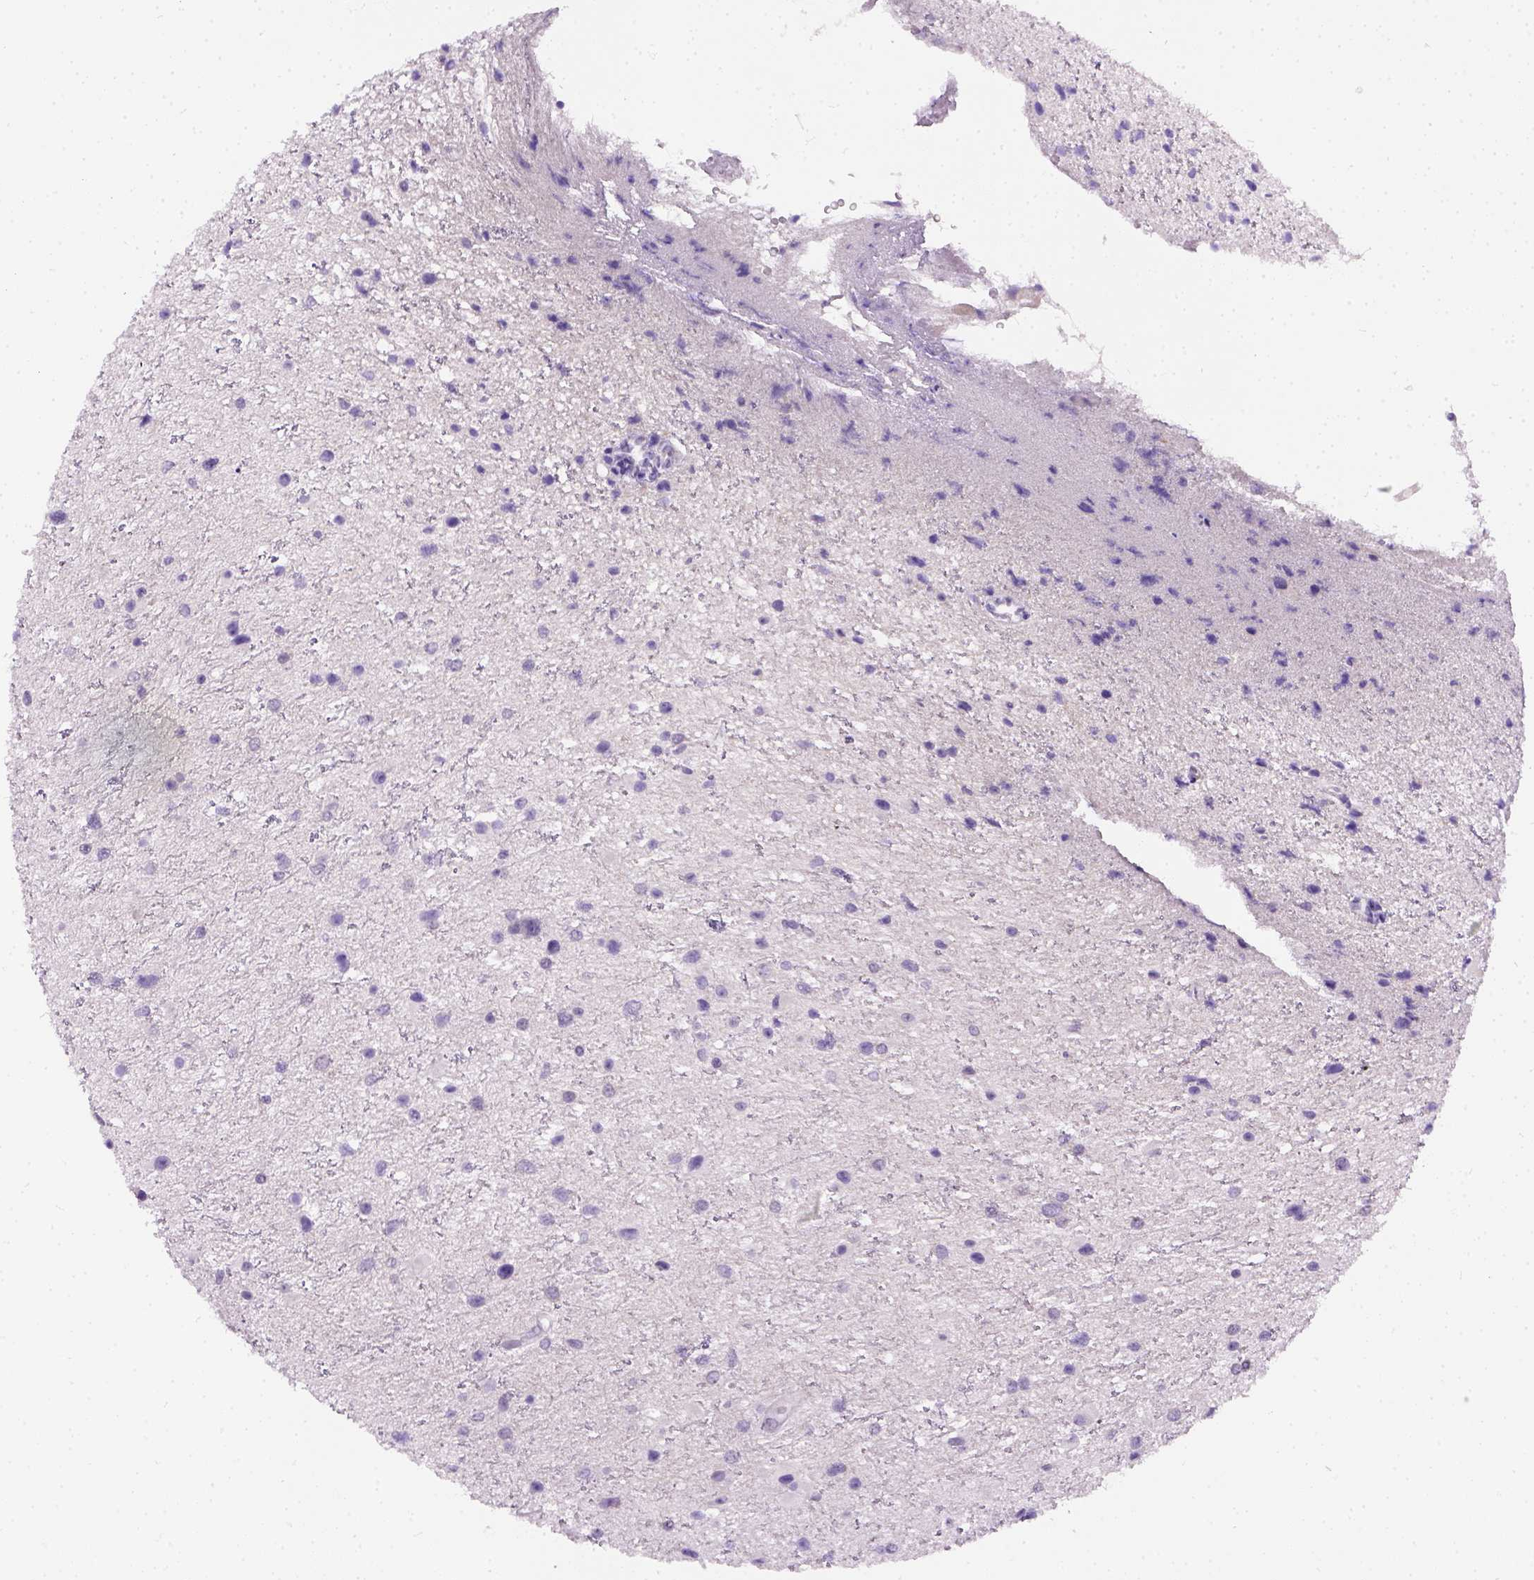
{"staining": {"intensity": "negative", "quantity": "none", "location": "none"}, "tissue": "glioma", "cell_type": "Tumor cells", "image_type": "cancer", "snomed": [{"axis": "morphology", "description": "Glioma, malignant, Low grade"}, {"axis": "topography", "description": "Brain"}], "caption": "DAB (3,3'-diaminobenzidine) immunohistochemical staining of glioma demonstrates no significant positivity in tumor cells.", "gene": "FAM184B", "patient": {"sex": "female", "age": 32}}